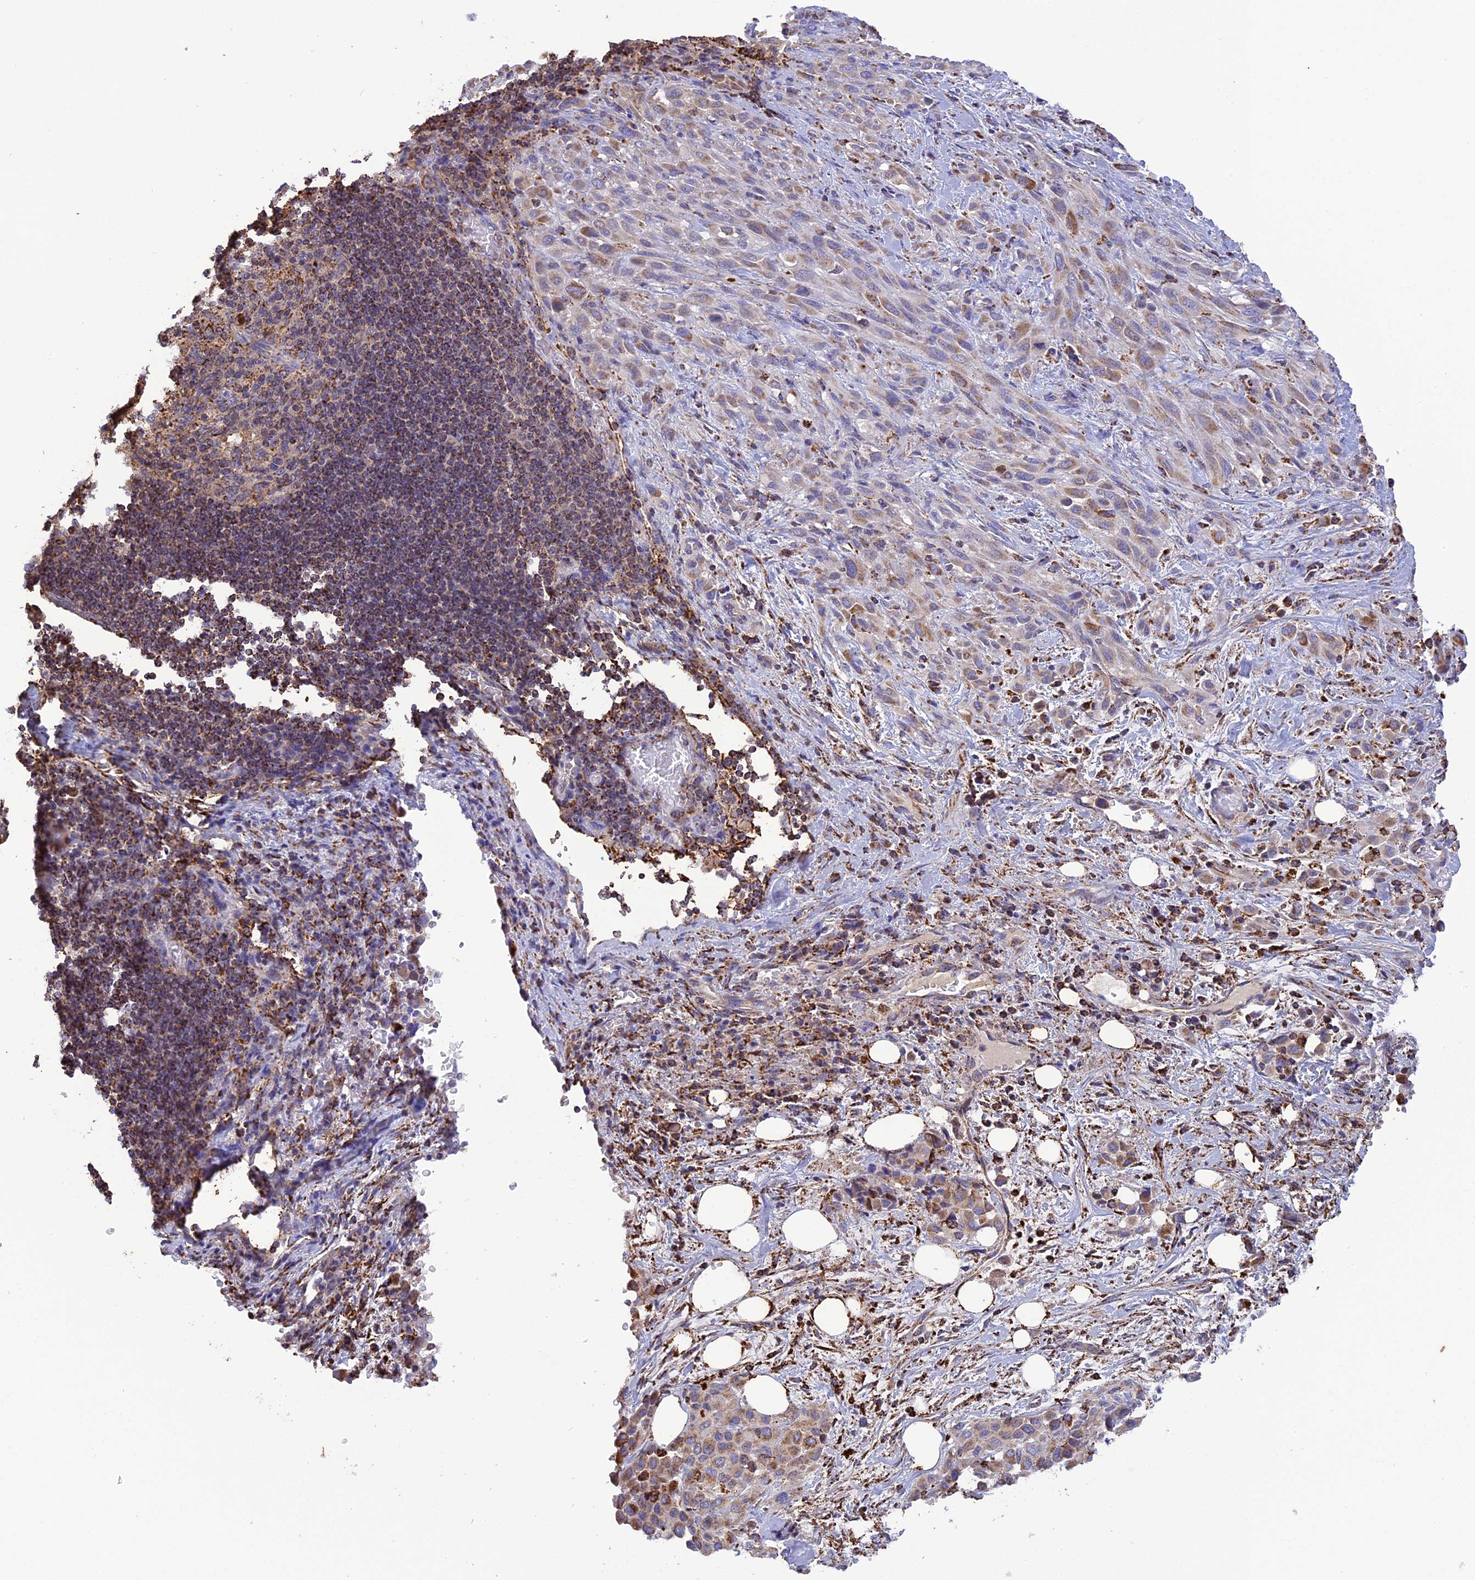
{"staining": {"intensity": "weak", "quantity": "<25%", "location": "cytoplasmic/membranous"}, "tissue": "melanoma", "cell_type": "Tumor cells", "image_type": "cancer", "snomed": [{"axis": "morphology", "description": "Malignant melanoma, Metastatic site"}, {"axis": "topography", "description": "Skin"}], "caption": "There is no significant positivity in tumor cells of melanoma. Nuclei are stained in blue.", "gene": "KCNG1", "patient": {"sex": "female", "age": 81}}